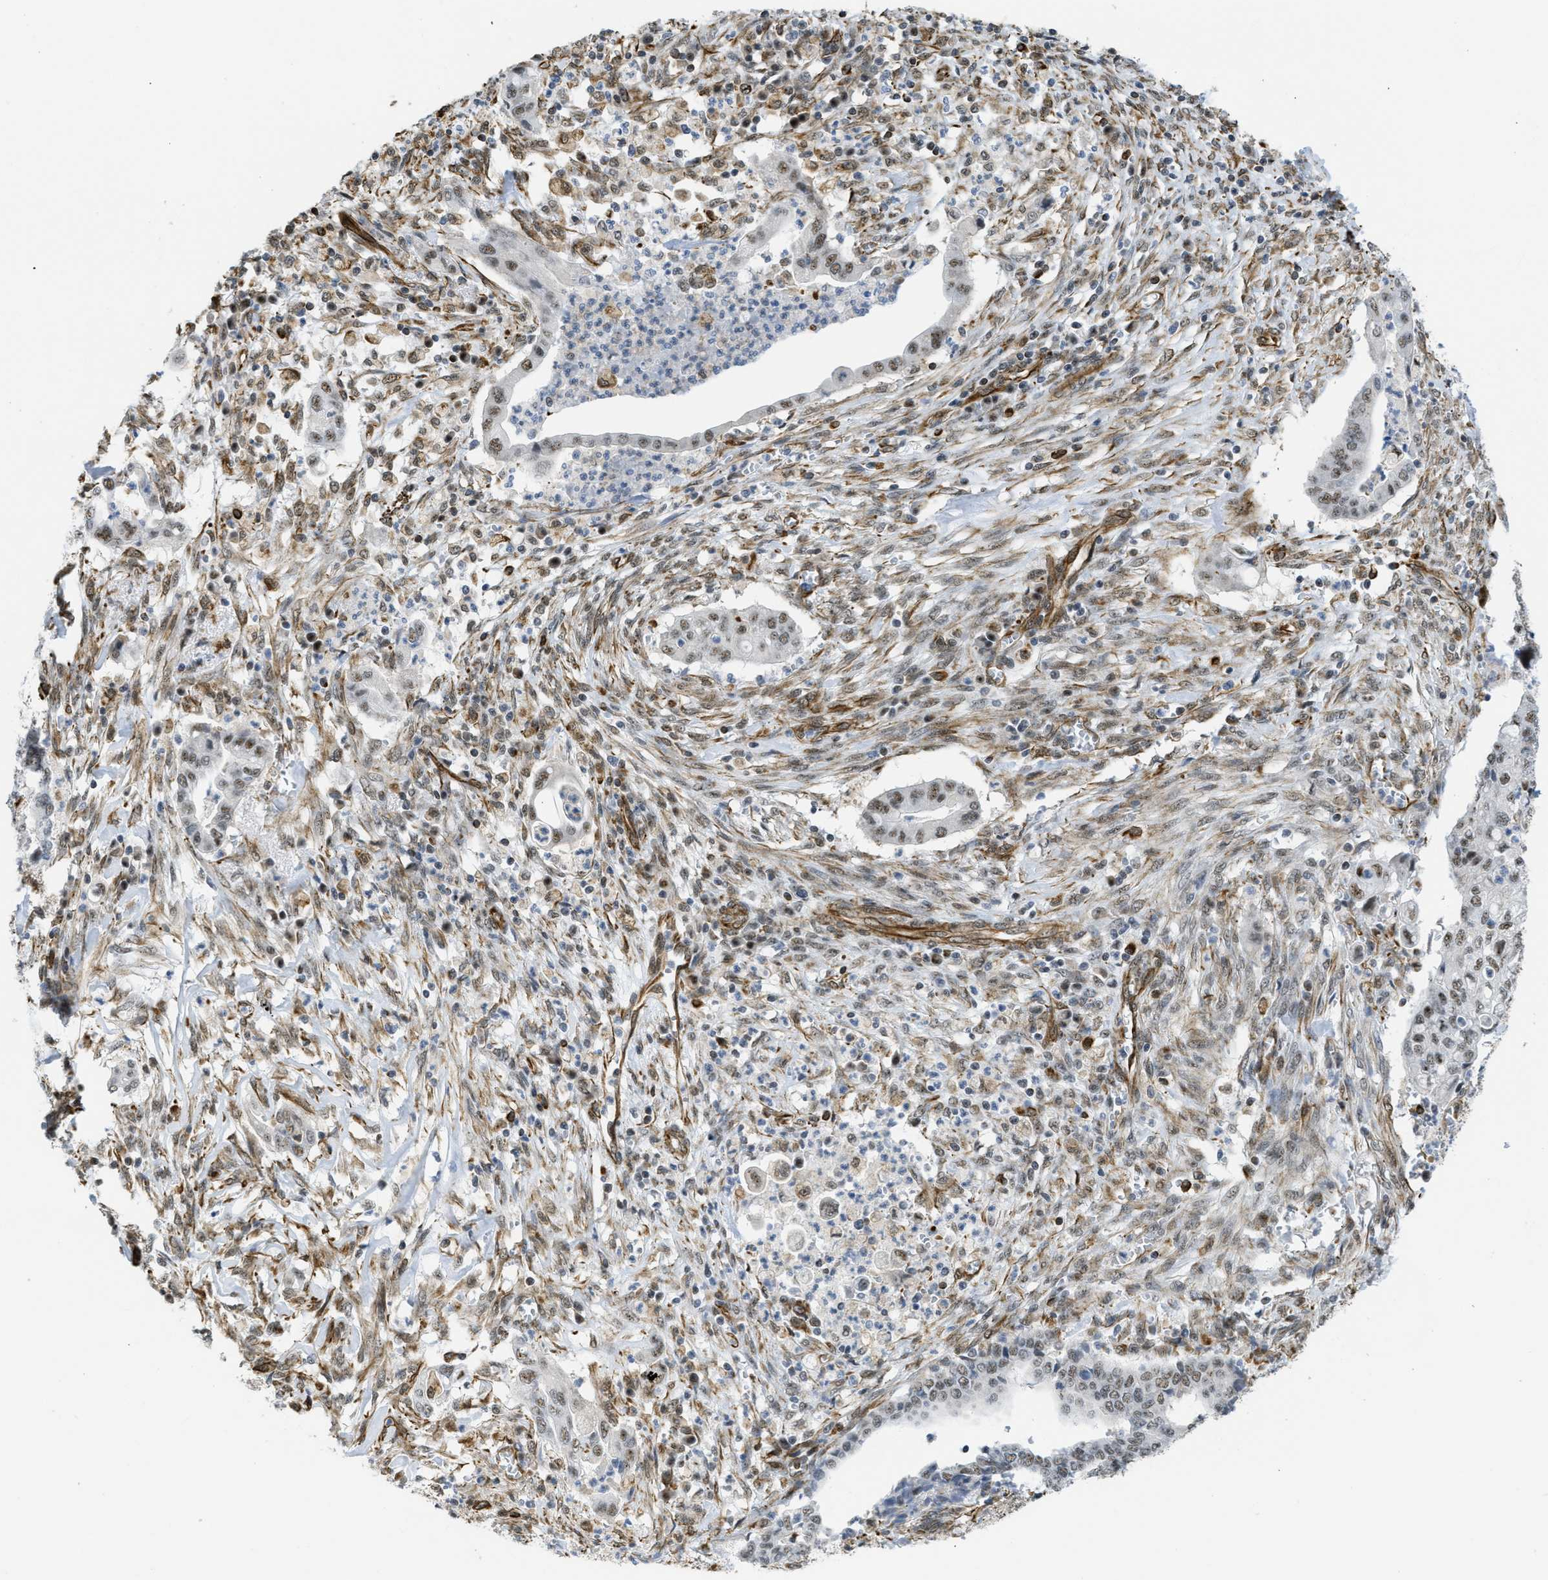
{"staining": {"intensity": "weak", "quantity": ">75%", "location": "nuclear"}, "tissue": "cervical cancer", "cell_type": "Tumor cells", "image_type": "cancer", "snomed": [{"axis": "morphology", "description": "Adenocarcinoma, NOS"}, {"axis": "topography", "description": "Cervix"}], "caption": "The histopathology image demonstrates a brown stain indicating the presence of a protein in the nuclear of tumor cells in cervical cancer (adenocarcinoma).", "gene": "LRRC8B", "patient": {"sex": "female", "age": 44}}